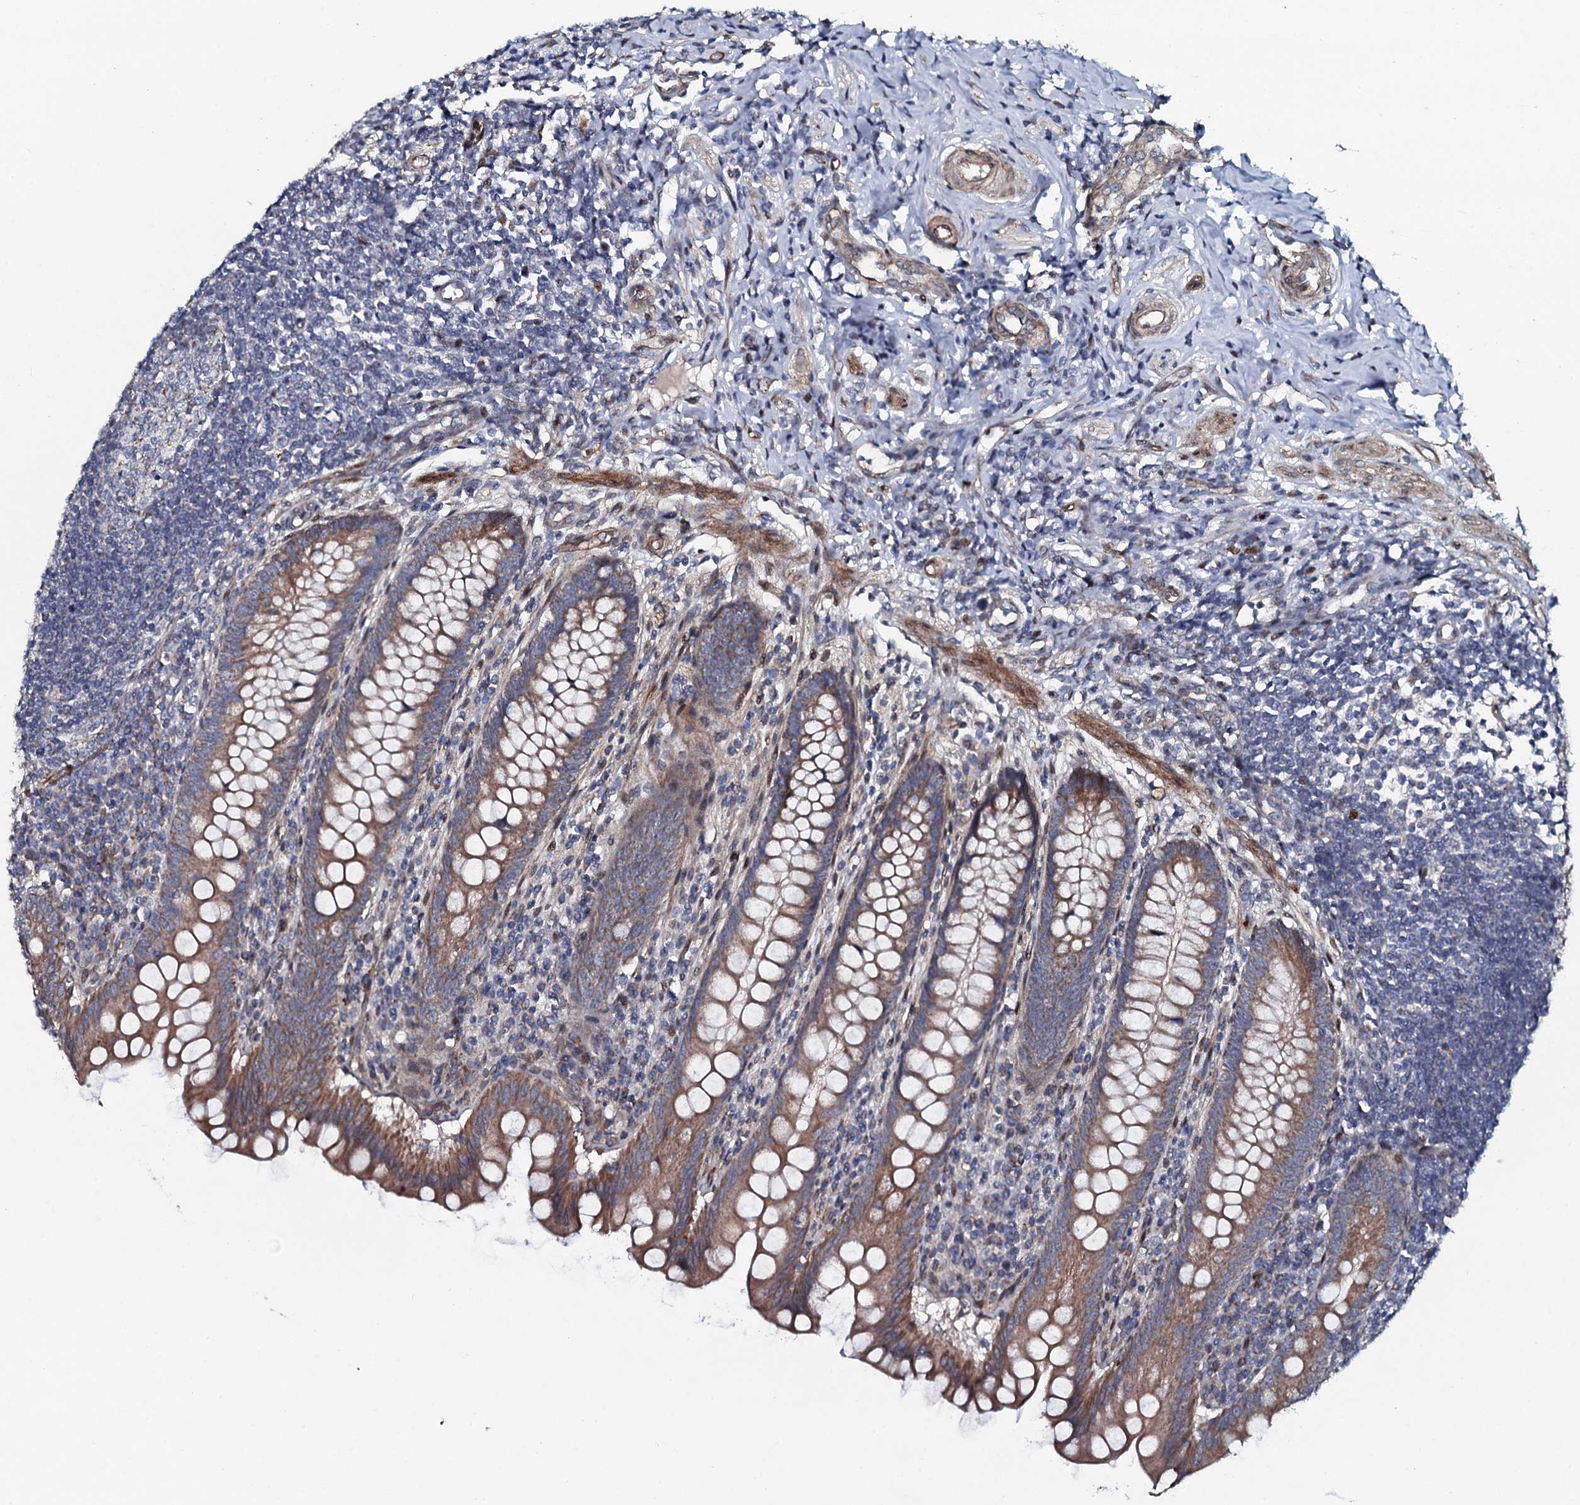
{"staining": {"intensity": "moderate", "quantity": ">75%", "location": "cytoplasmic/membranous"}, "tissue": "appendix", "cell_type": "Glandular cells", "image_type": "normal", "snomed": [{"axis": "morphology", "description": "Normal tissue, NOS"}, {"axis": "topography", "description": "Appendix"}], "caption": "This is a micrograph of immunohistochemistry (IHC) staining of benign appendix, which shows moderate expression in the cytoplasmic/membranous of glandular cells.", "gene": "KCTD4", "patient": {"sex": "female", "age": 33}}